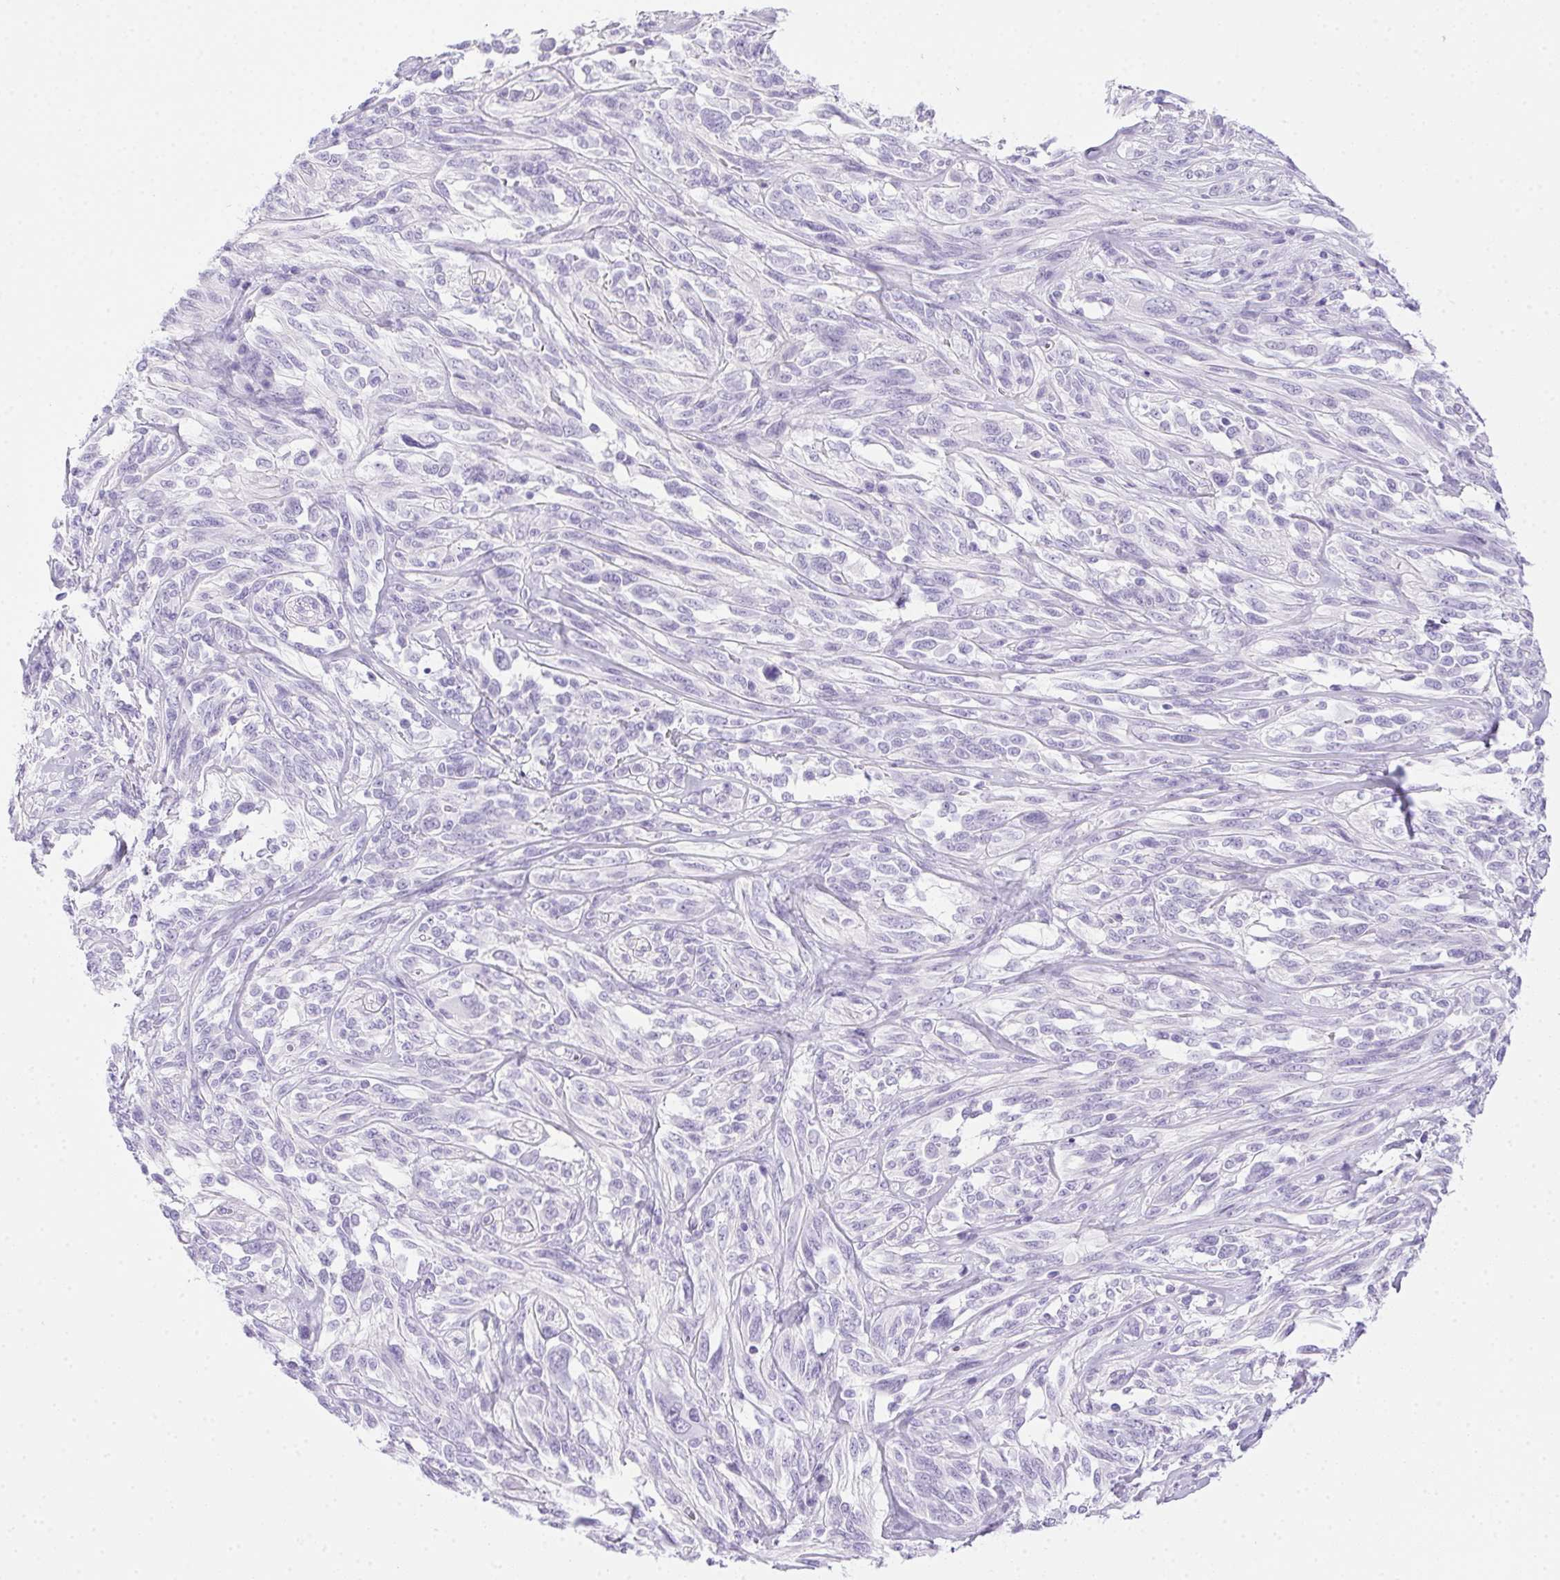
{"staining": {"intensity": "negative", "quantity": "none", "location": "none"}, "tissue": "melanoma", "cell_type": "Tumor cells", "image_type": "cancer", "snomed": [{"axis": "morphology", "description": "Malignant melanoma, NOS"}, {"axis": "topography", "description": "Skin"}], "caption": "Melanoma was stained to show a protein in brown. There is no significant positivity in tumor cells.", "gene": "SPACA5B", "patient": {"sex": "female", "age": 91}}